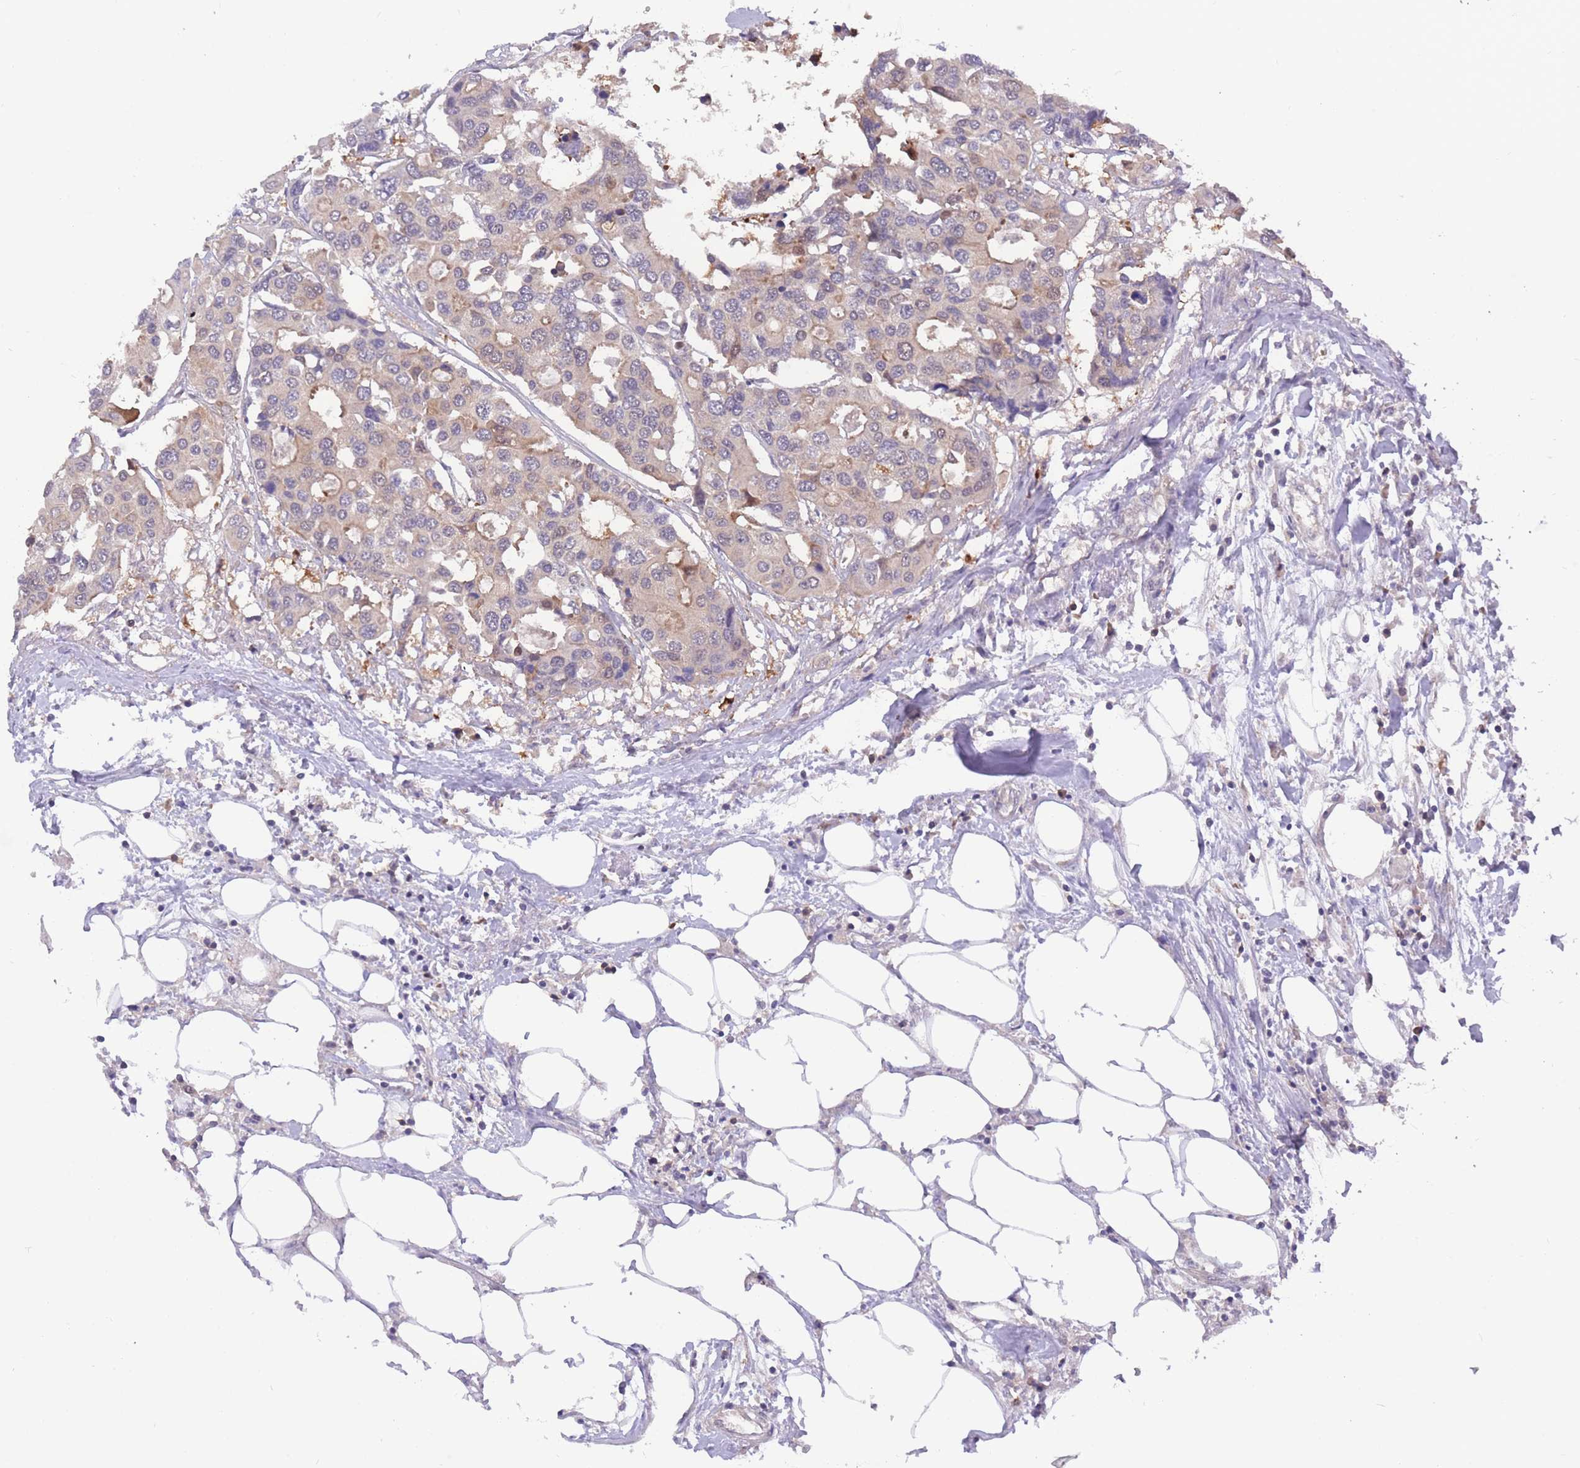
{"staining": {"intensity": "moderate", "quantity": "<25%", "location": "cytoplasmic/membranous"}, "tissue": "colorectal cancer", "cell_type": "Tumor cells", "image_type": "cancer", "snomed": [{"axis": "morphology", "description": "Adenocarcinoma, NOS"}, {"axis": "topography", "description": "Colon"}], "caption": "Approximately <25% of tumor cells in human colorectal cancer reveal moderate cytoplasmic/membranous protein staining as visualized by brown immunohistochemical staining.", "gene": "UBE2N", "patient": {"sex": "male", "age": 77}}